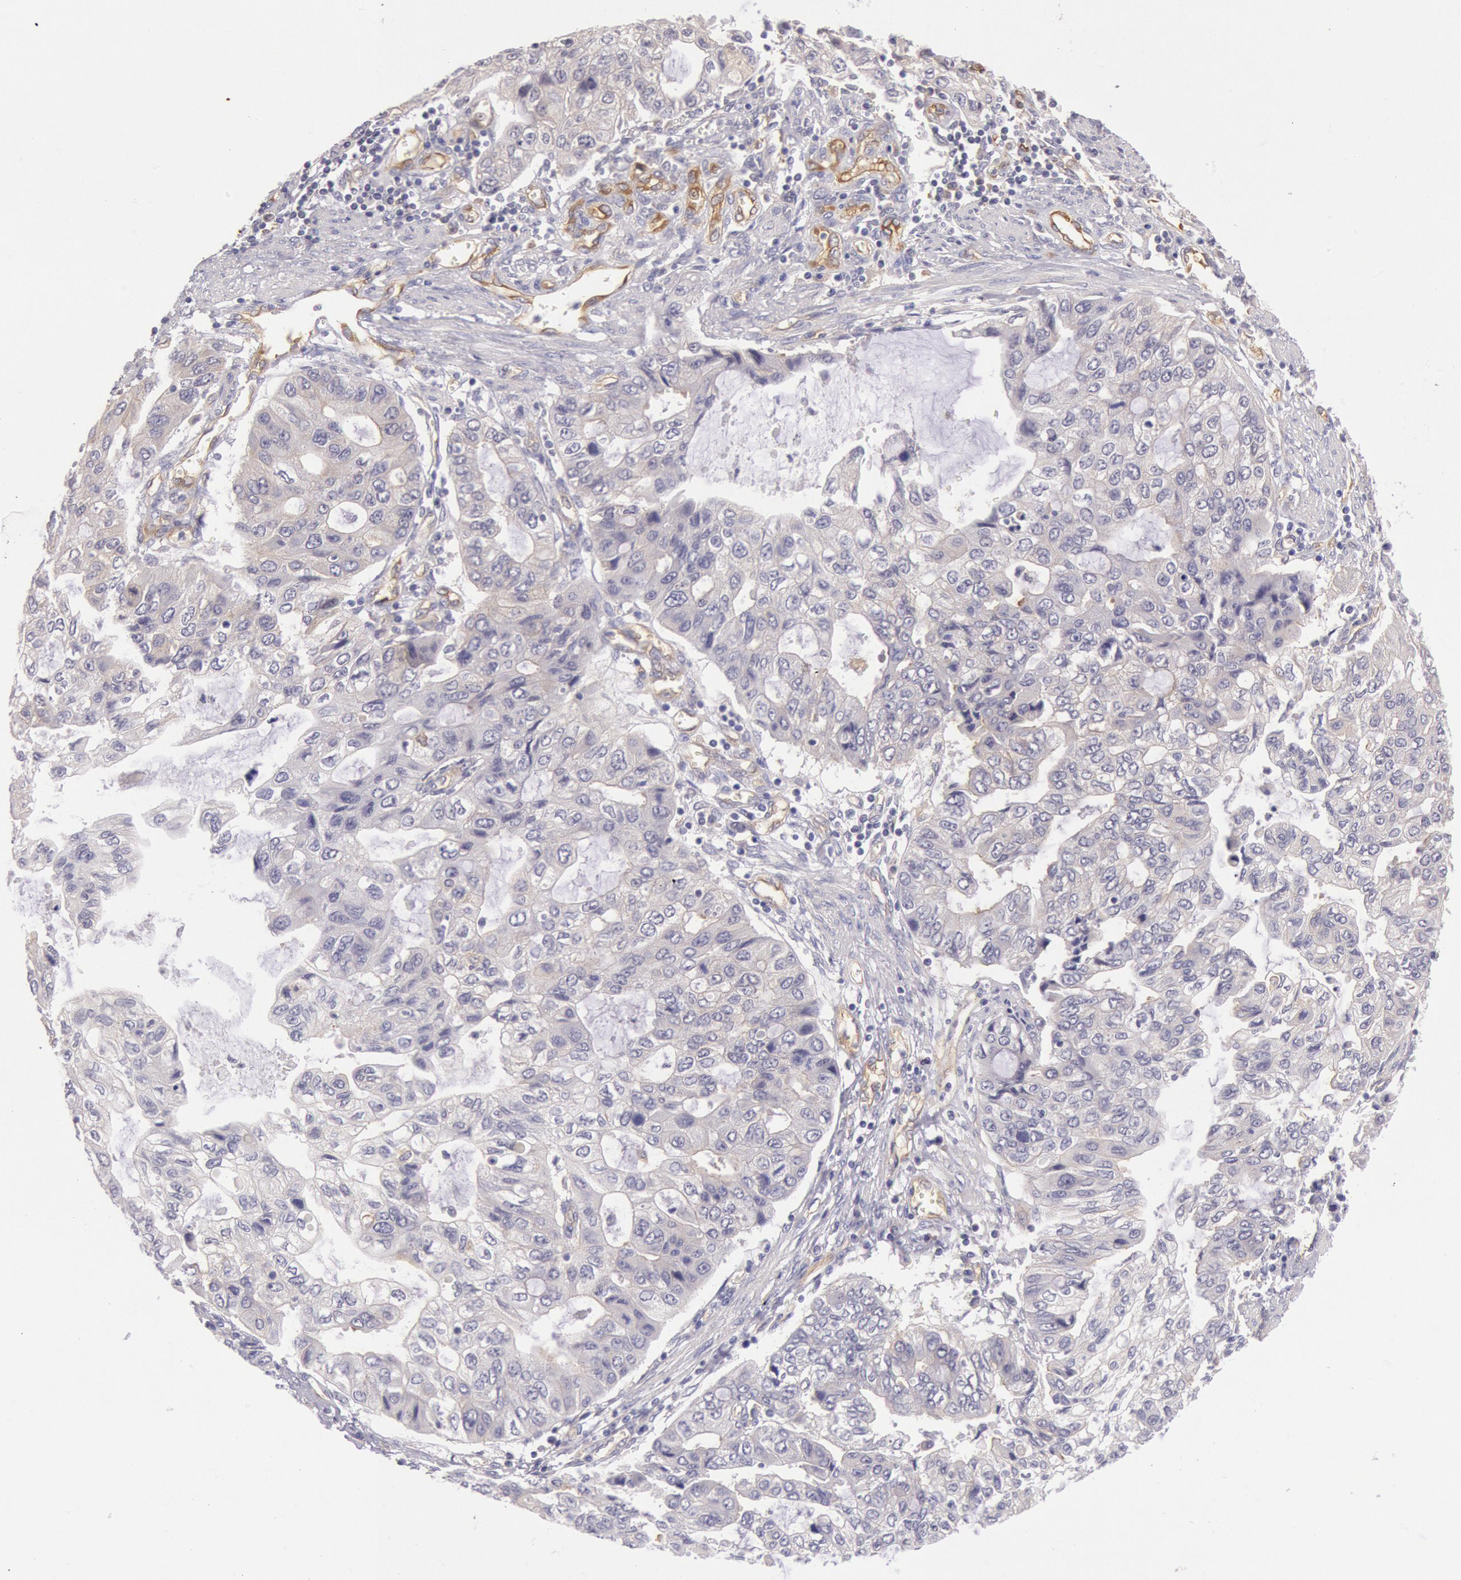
{"staining": {"intensity": "negative", "quantity": "none", "location": "none"}, "tissue": "stomach cancer", "cell_type": "Tumor cells", "image_type": "cancer", "snomed": [{"axis": "morphology", "description": "Adenocarcinoma, NOS"}, {"axis": "topography", "description": "Stomach, upper"}], "caption": "A high-resolution histopathology image shows immunohistochemistry staining of stomach cancer (adenocarcinoma), which exhibits no significant expression in tumor cells.", "gene": "MYO5A", "patient": {"sex": "female", "age": 52}}